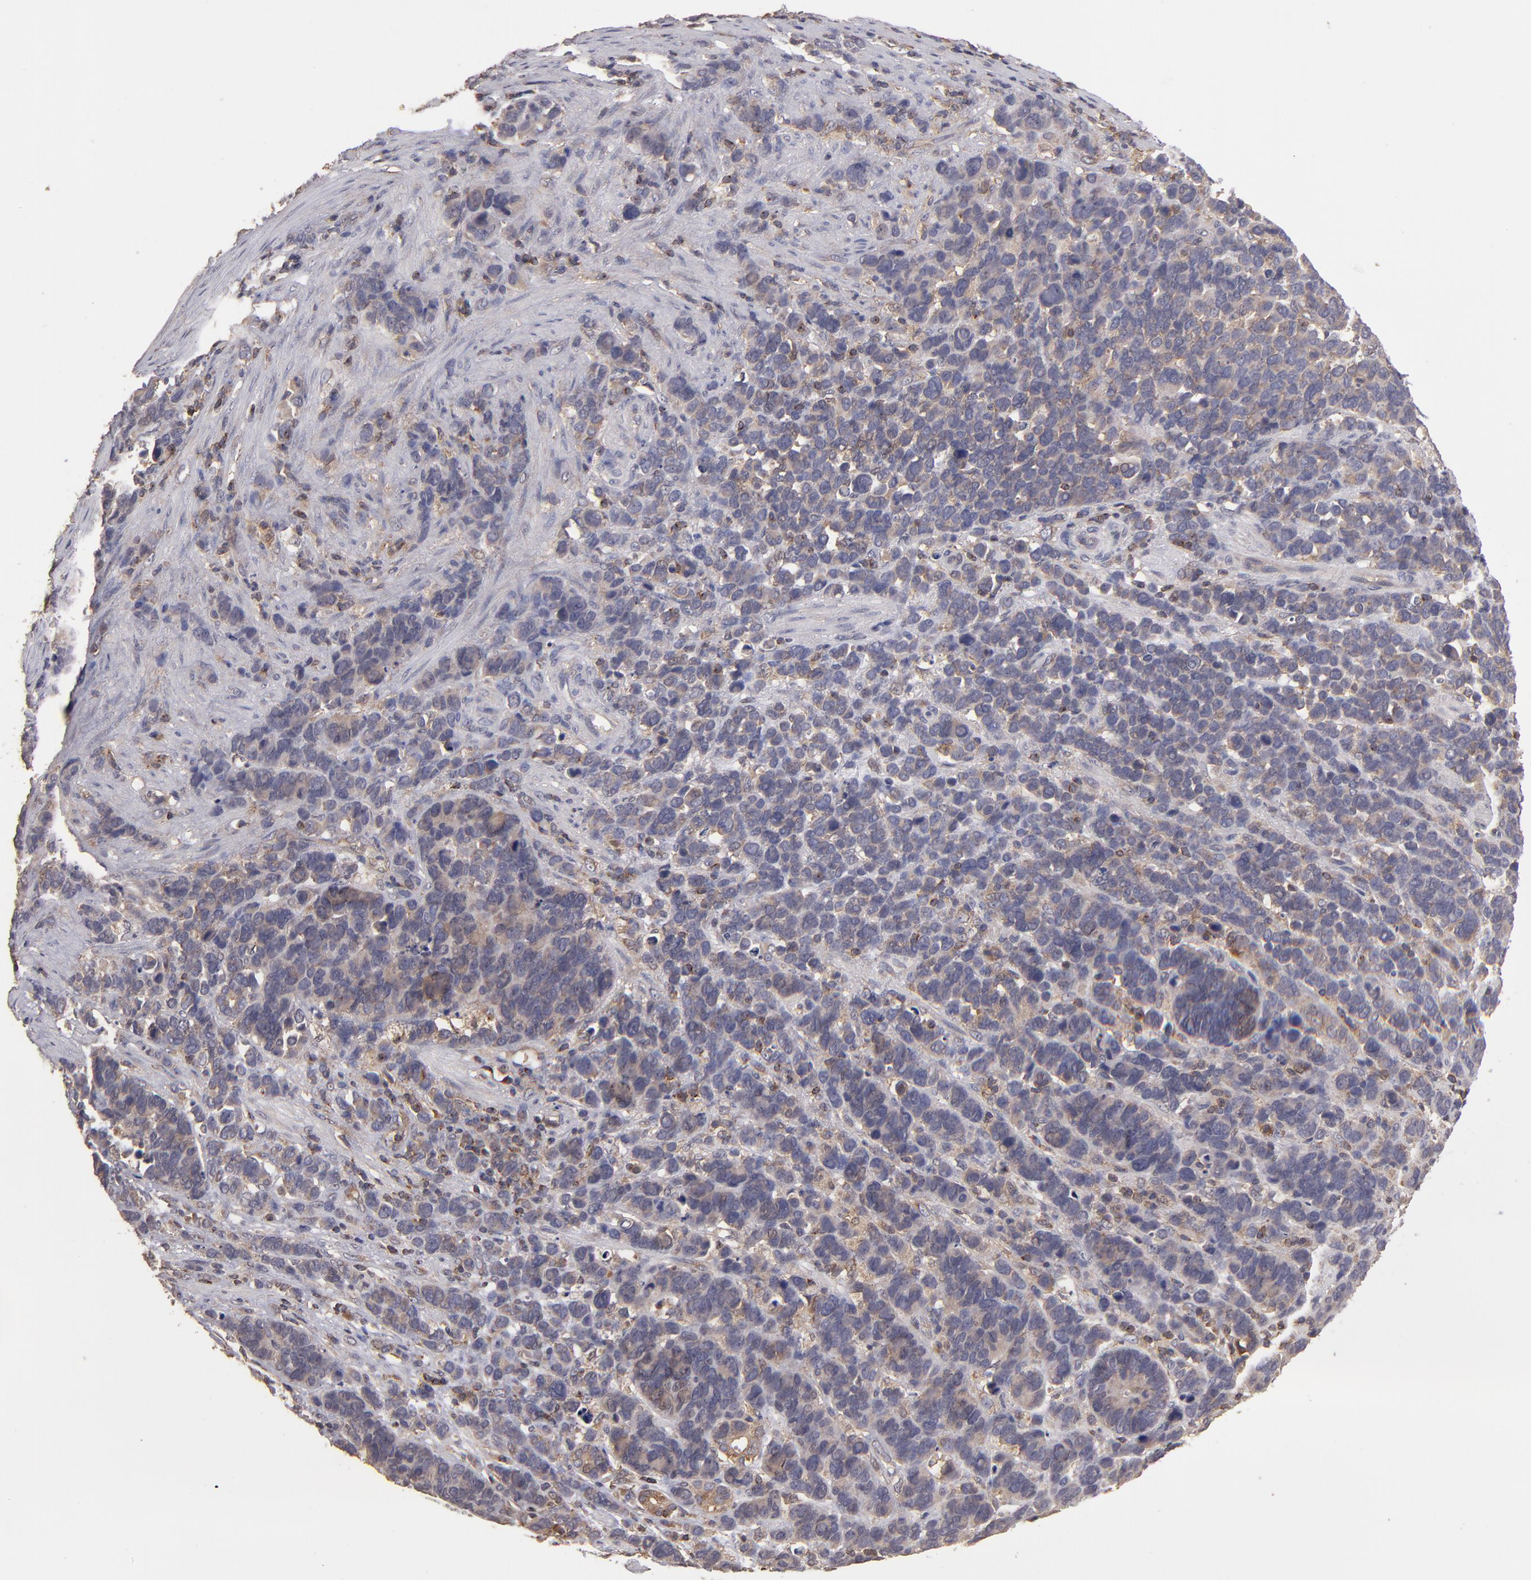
{"staining": {"intensity": "moderate", "quantity": "25%-75%", "location": "cytoplasmic/membranous"}, "tissue": "stomach cancer", "cell_type": "Tumor cells", "image_type": "cancer", "snomed": [{"axis": "morphology", "description": "Adenocarcinoma, NOS"}, {"axis": "topography", "description": "Stomach, upper"}], "caption": "Stomach adenocarcinoma tissue shows moderate cytoplasmic/membranous expression in approximately 25%-75% of tumor cells, visualized by immunohistochemistry.", "gene": "NF2", "patient": {"sex": "male", "age": 71}}